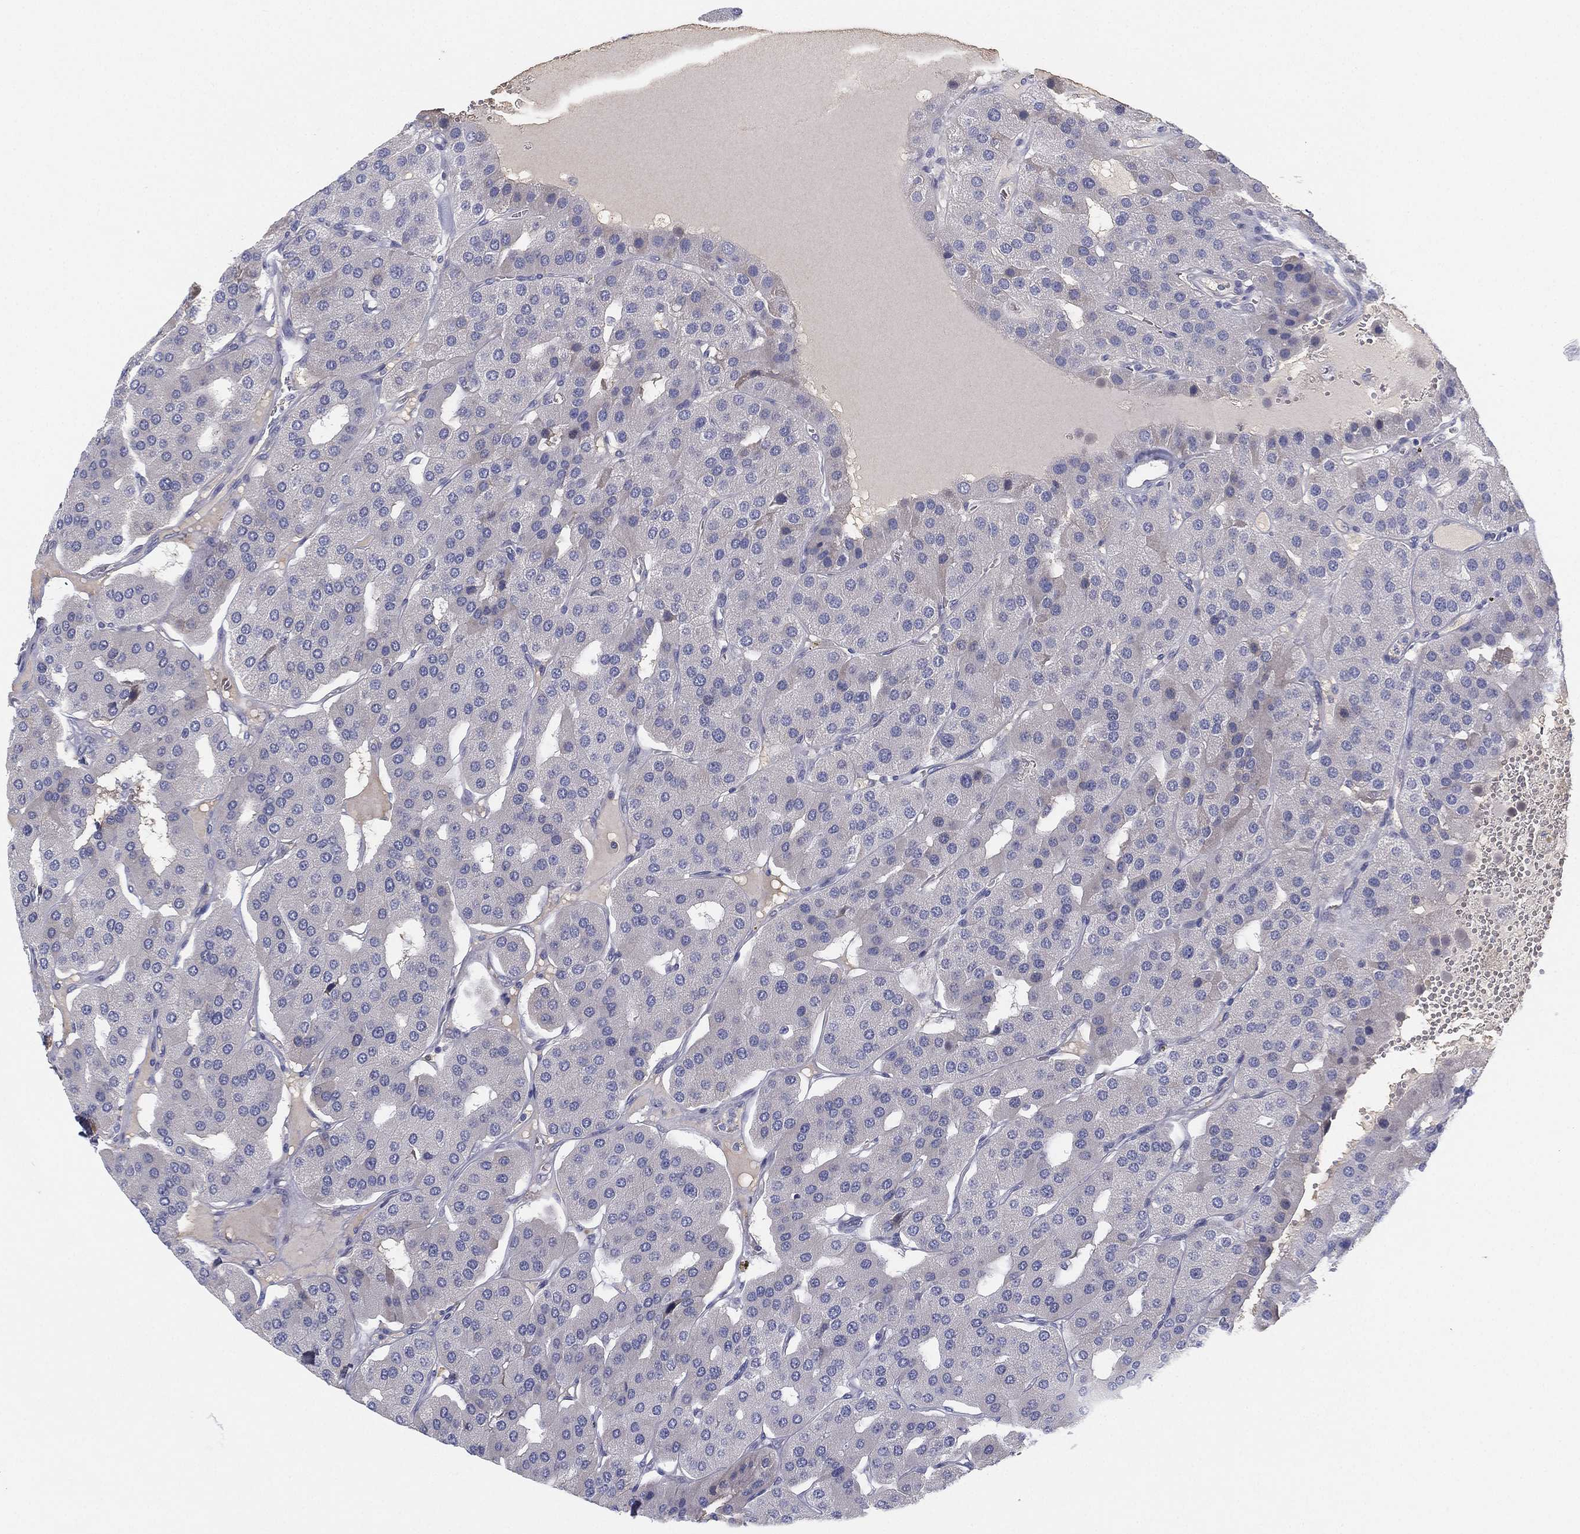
{"staining": {"intensity": "negative", "quantity": "none", "location": "none"}, "tissue": "parathyroid gland", "cell_type": "Glandular cells", "image_type": "normal", "snomed": [{"axis": "morphology", "description": "Normal tissue, NOS"}, {"axis": "morphology", "description": "Adenoma, NOS"}, {"axis": "topography", "description": "Parathyroid gland"}], "caption": "Image shows no protein positivity in glandular cells of normal parathyroid gland.", "gene": "MLF1", "patient": {"sex": "female", "age": 86}}